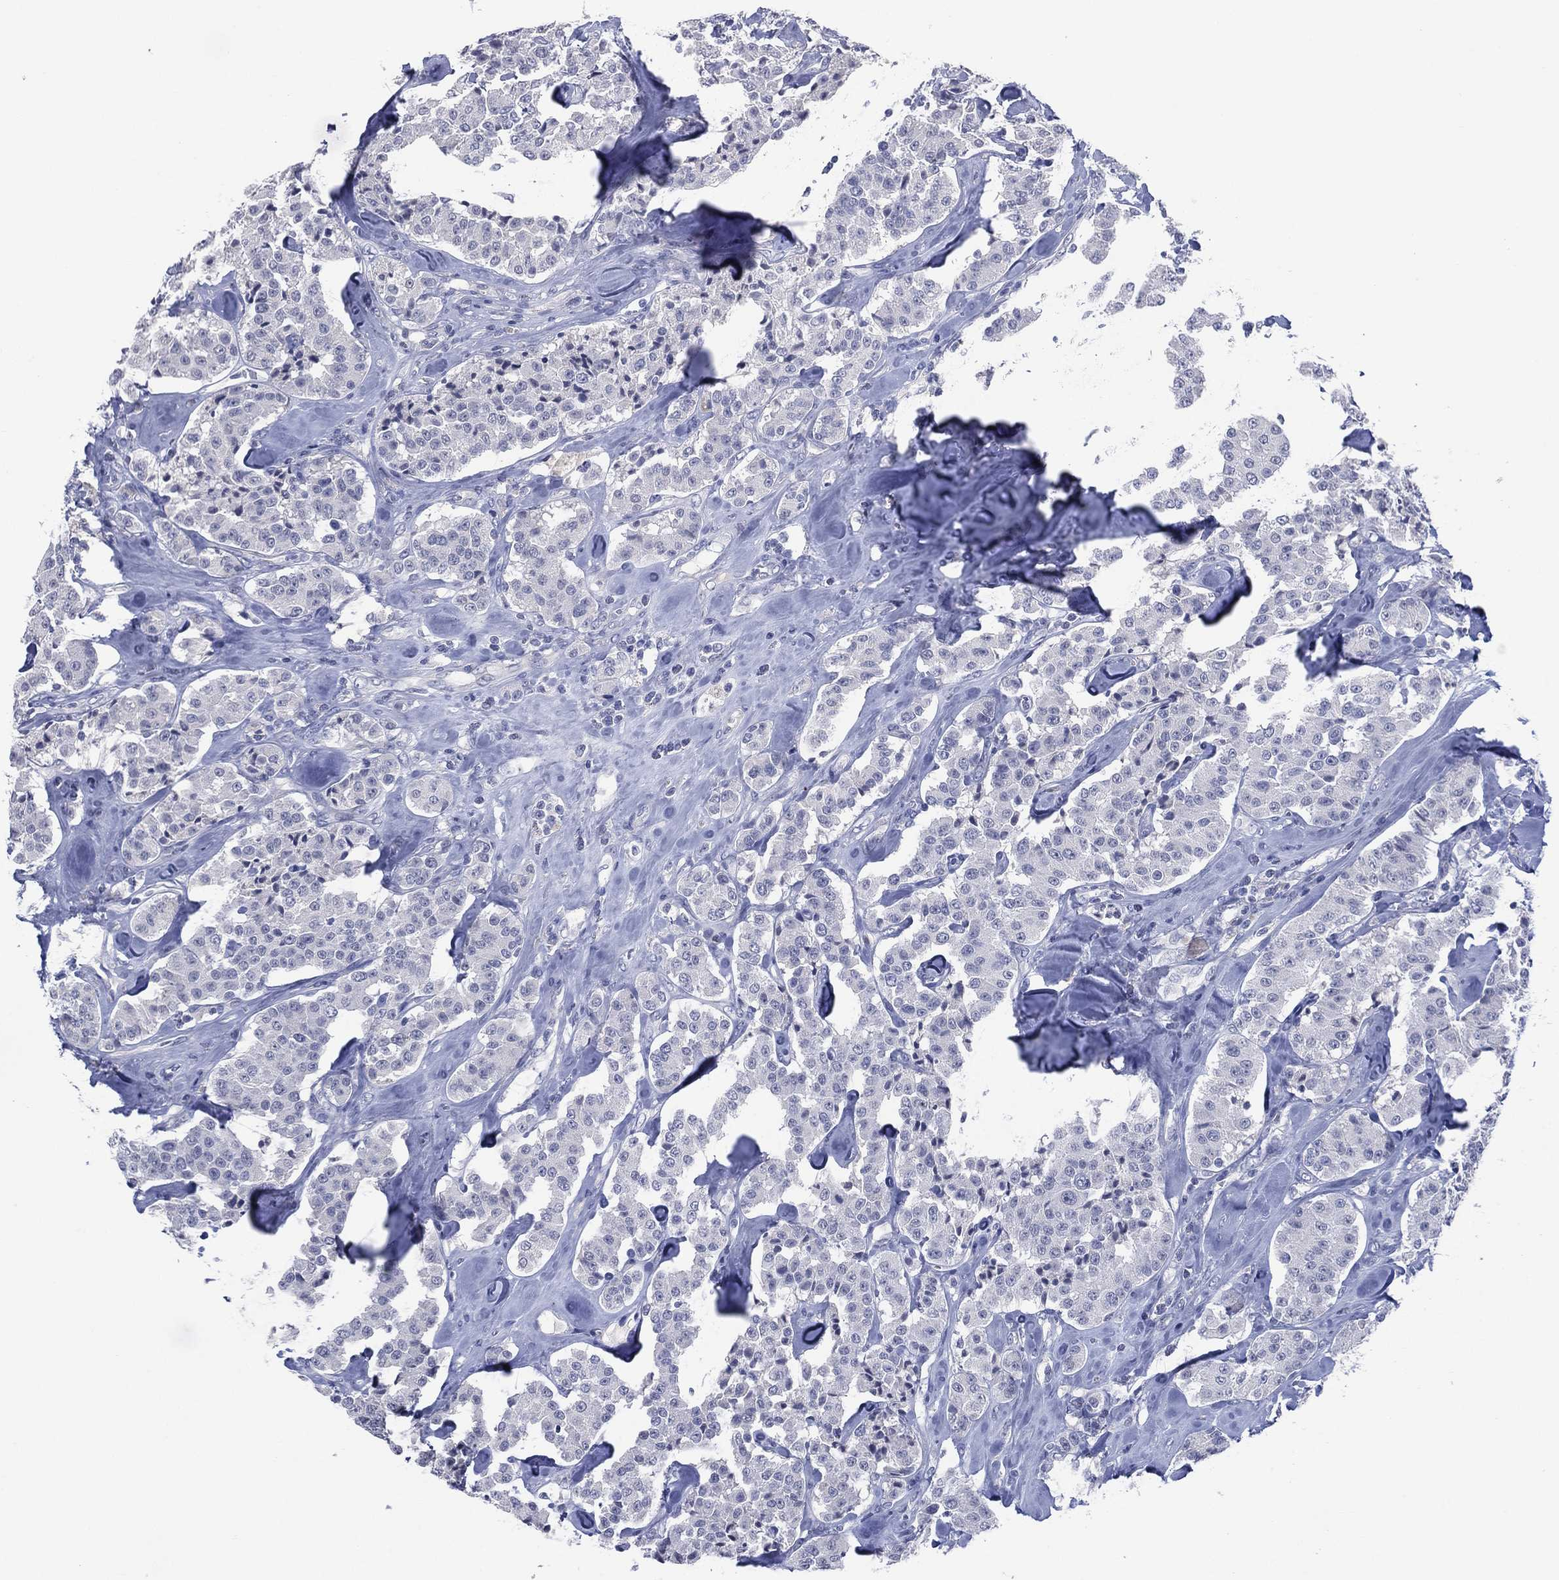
{"staining": {"intensity": "negative", "quantity": "none", "location": "none"}, "tissue": "carcinoid", "cell_type": "Tumor cells", "image_type": "cancer", "snomed": [{"axis": "morphology", "description": "Carcinoid, malignant, NOS"}, {"axis": "topography", "description": "Pancreas"}], "caption": "A high-resolution photomicrograph shows immunohistochemistry staining of carcinoid, which displays no significant staining in tumor cells.", "gene": "KRT35", "patient": {"sex": "male", "age": 41}}